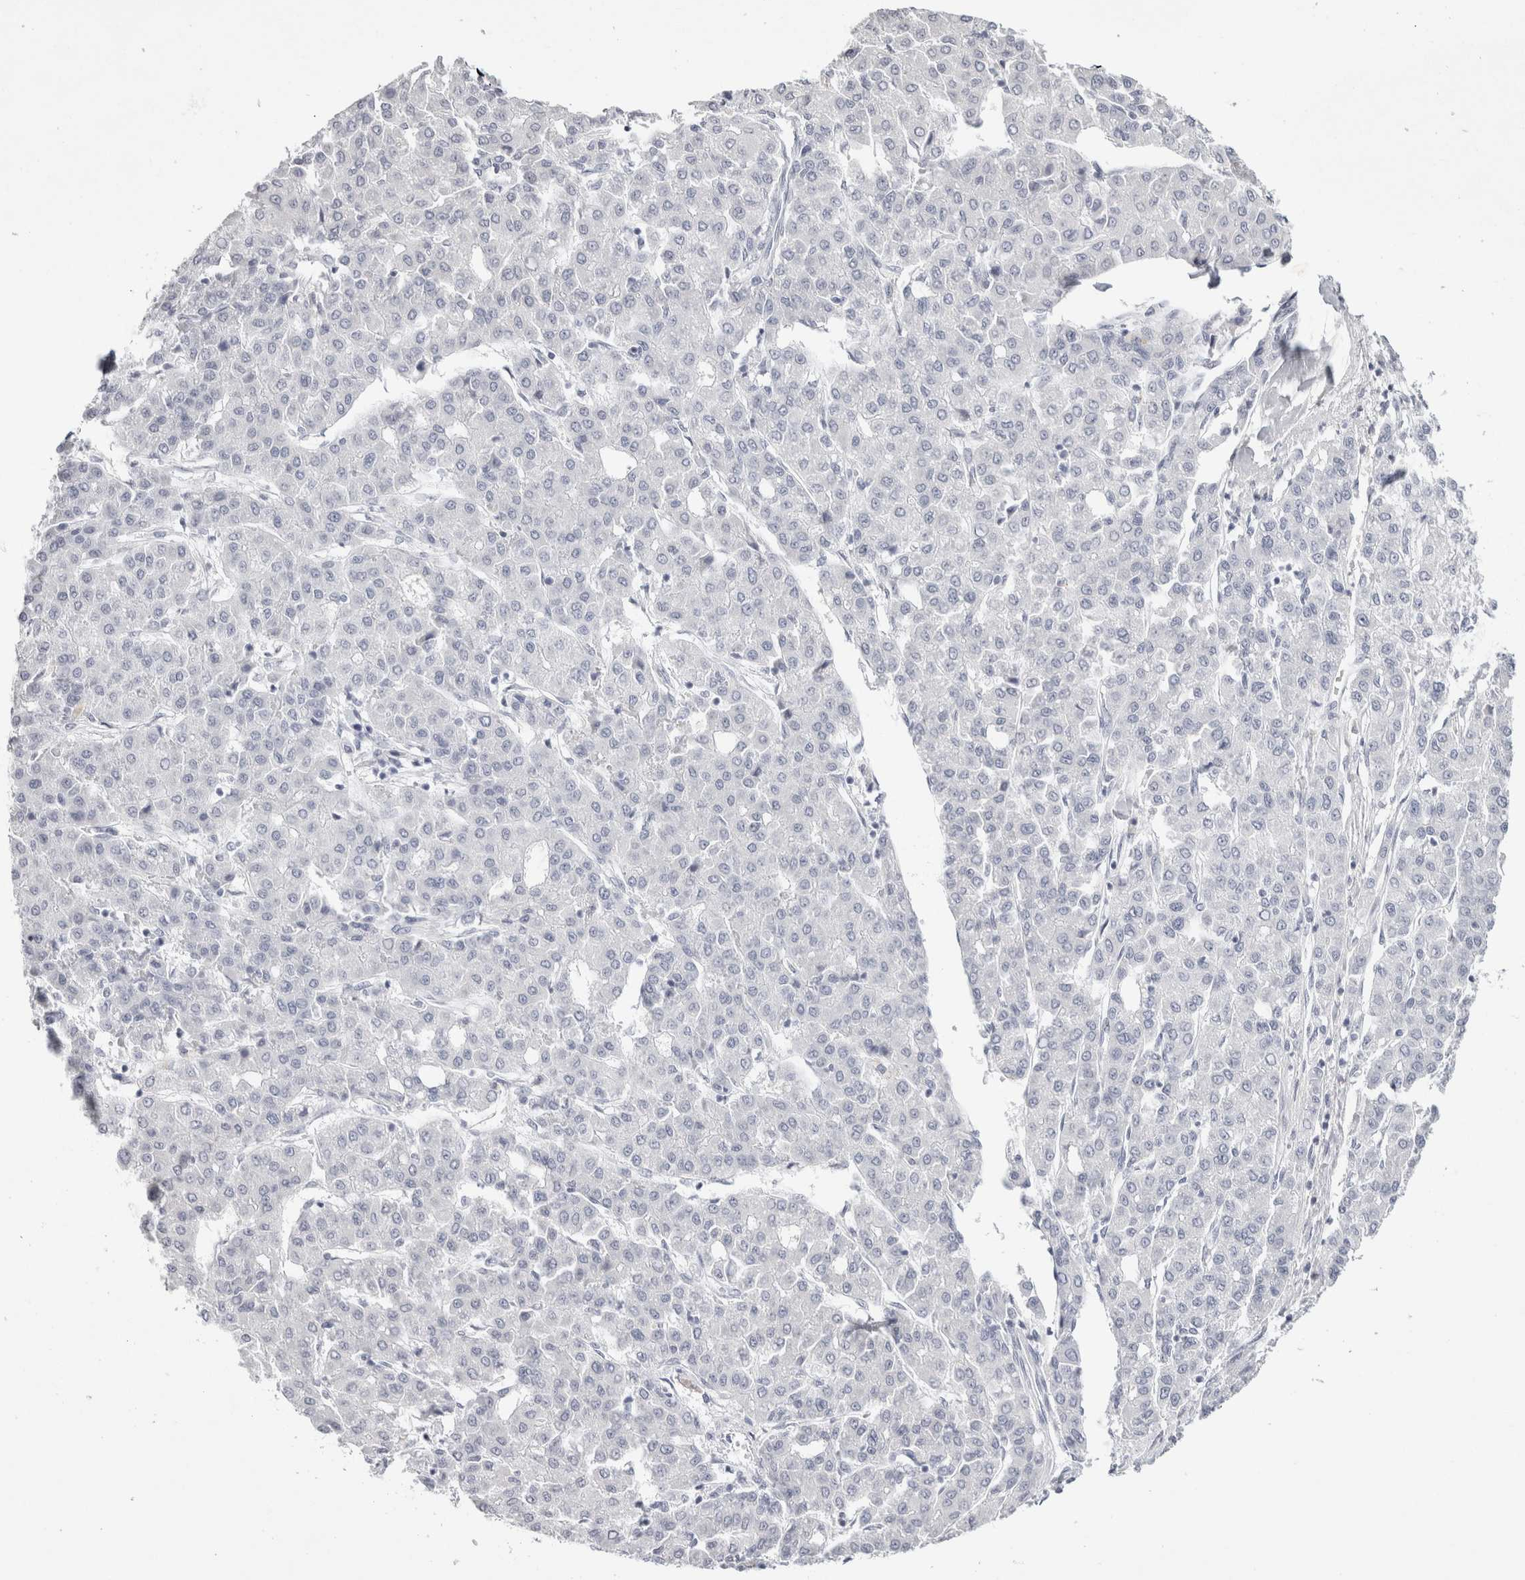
{"staining": {"intensity": "negative", "quantity": "none", "location": "none"}, "tissue": "liver cancer", "cell_type": "Tumor cells", "image_type": "cancer", "snomed": [{"axis": "morphology", "description": "Carcinoma, Hepatocellular, NOS"}, {"axis": "topography", "description": "Liver"}], "caption": "DAB immunohistochemical staining of hepatocellular carcinoma (liver) exhibits no significant positivity in tumor cells. (DAB immunohistochemistry, high magnification).", "gene": "GARIN1A", "patient": {"sex": "male", "age": 65}}